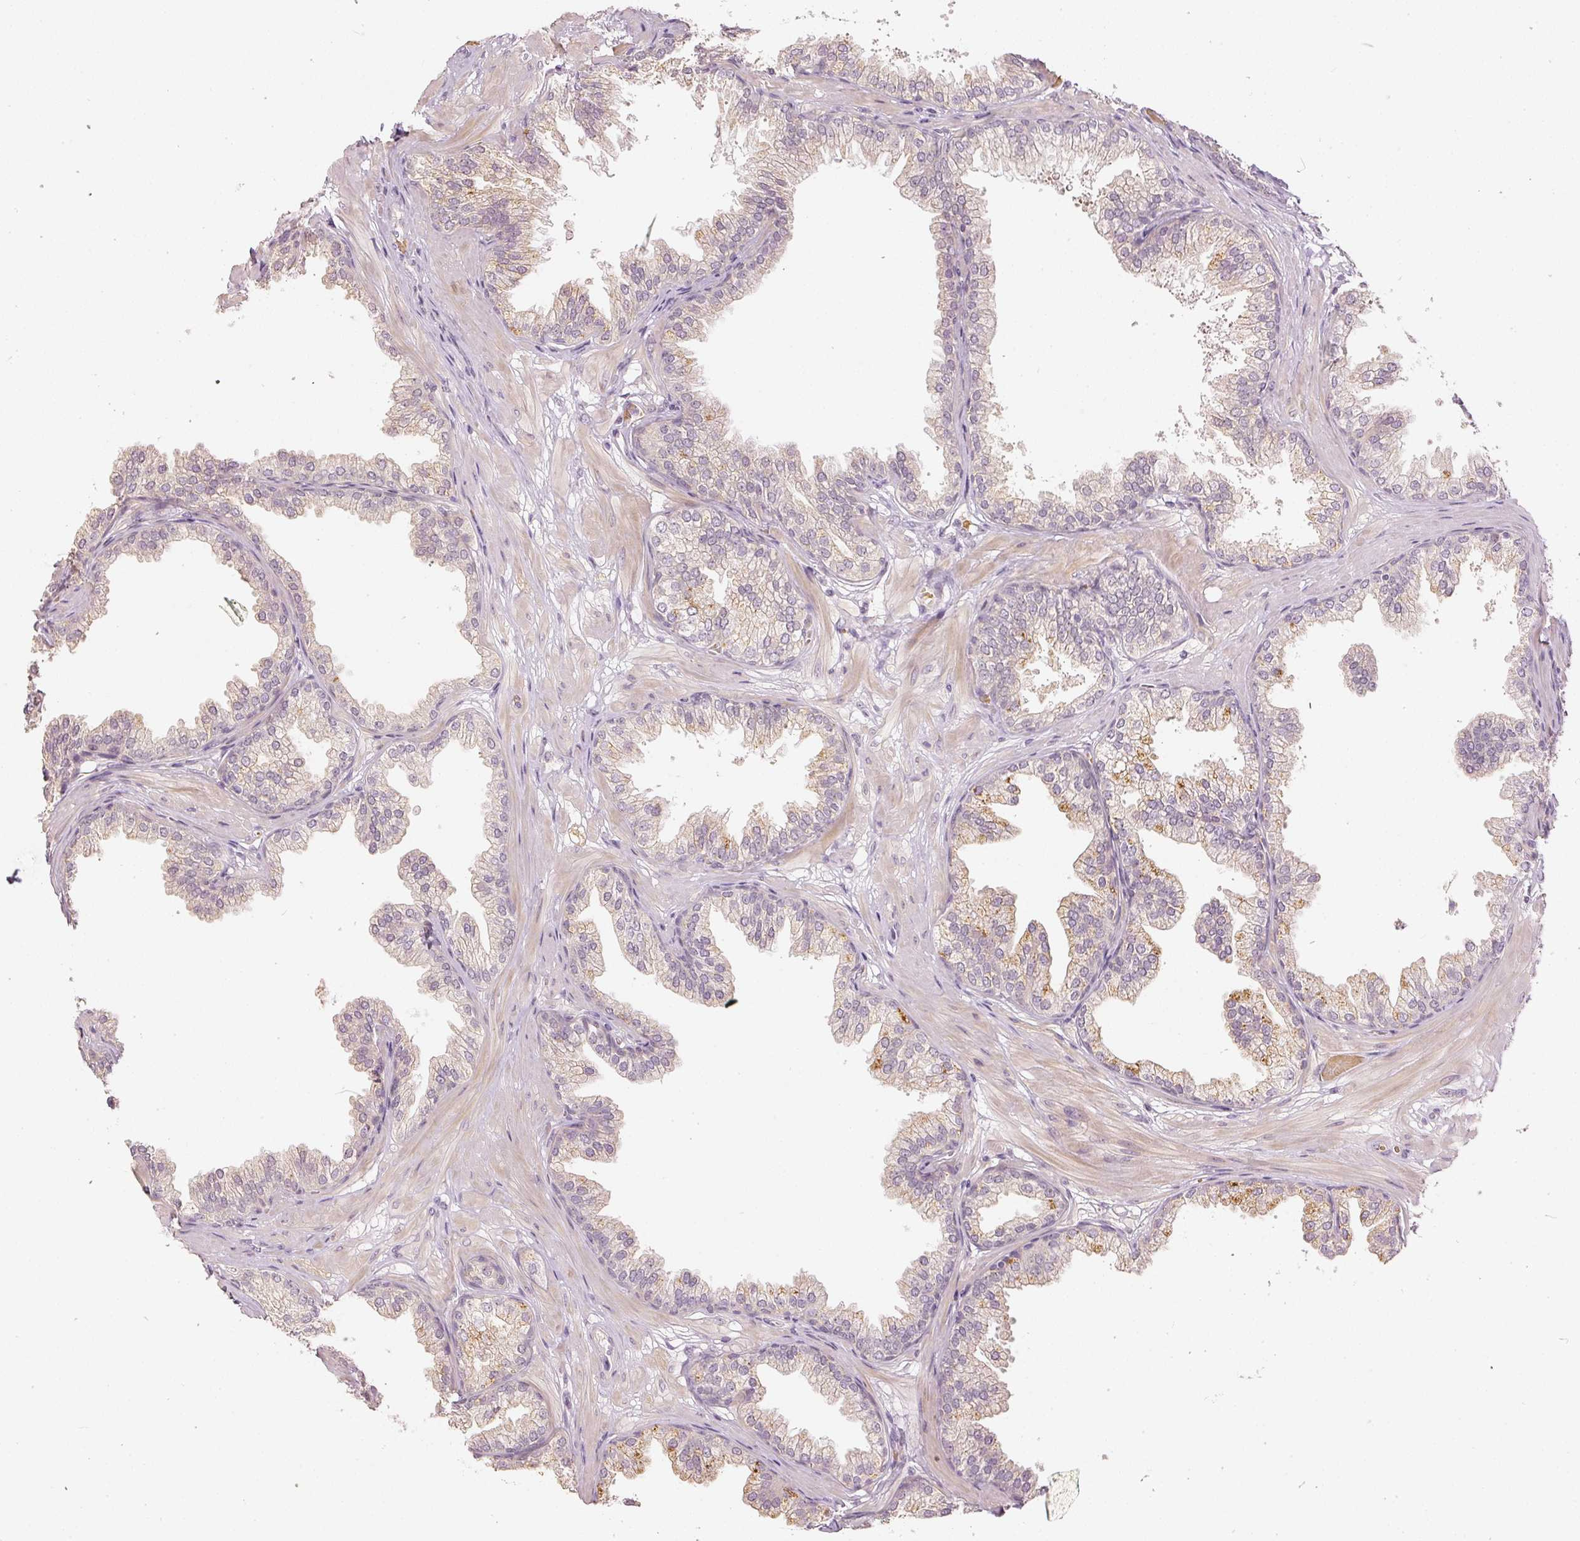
{"staining": {"intensity": "moderate", "quantity": "25%-75%", "location": "cytoplasmic/membranous"}, "tissue": "prostate", "cell_type": "Glandular cells", "image_type": "normal", "snomed": [{"axis": "morphology", "description": "Normal tissue, NOS"}, {"axis": "topography", "description": "Prostate"}], "caption": "Glandular cells show medium levels of moderate cytoplasmic/membranous expression in approximately 25%-75% of cells in benign human prostate. The staining was performed using DAB to visualize the protein expression in brown, while the nuclei were stained in blue with hematoxylin (Magnification: 20x).", "gene": "GZMA", "patient": {"sex": "male", "age": 37}}